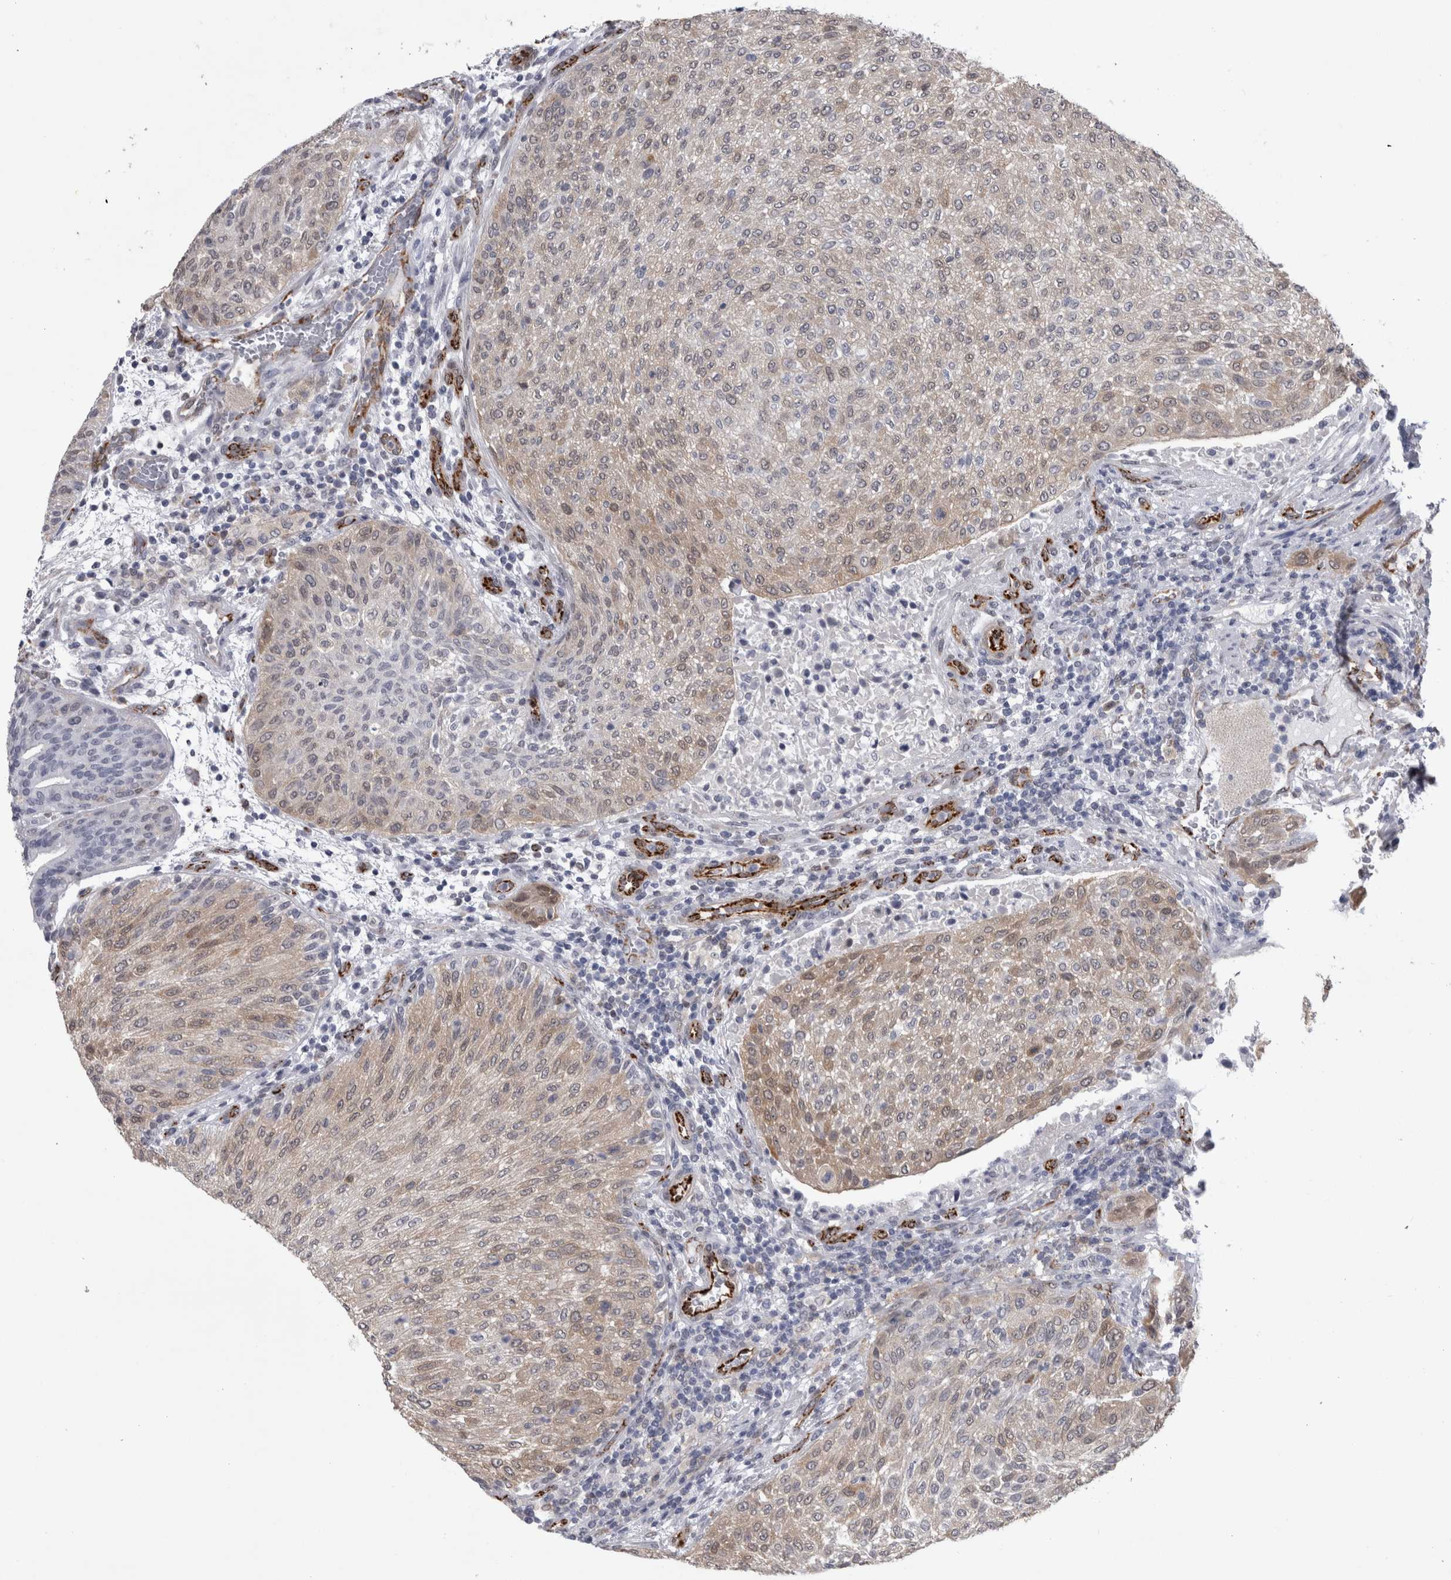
{"staining": {"intensity": "weak", "quantity": ">75%", "location": "cytoplasmic/membranous"}, "tissue": "urothelial cancer", "cell_type": "Tumor cells", "image_type": "cancer", "snomed": [{"axis": "morphology", "description": "Urothelial carcinoma, Low grade"}, {"axis": "morphology", "description": "Urothelial carcinoma, High grade"}, {"axis": "topography", "description": "Urinary bladder"}], "caption": "Immunohistochemical staining of human urothelial cancer exhibits weak cytoplasmic/membranous protein positivity in about >75% of tumor cells. The protein is shown in brown color, while the nuclei are stained blue.", "gene": "ACOT7", "patient": {"sex": "male", "age": 35}}